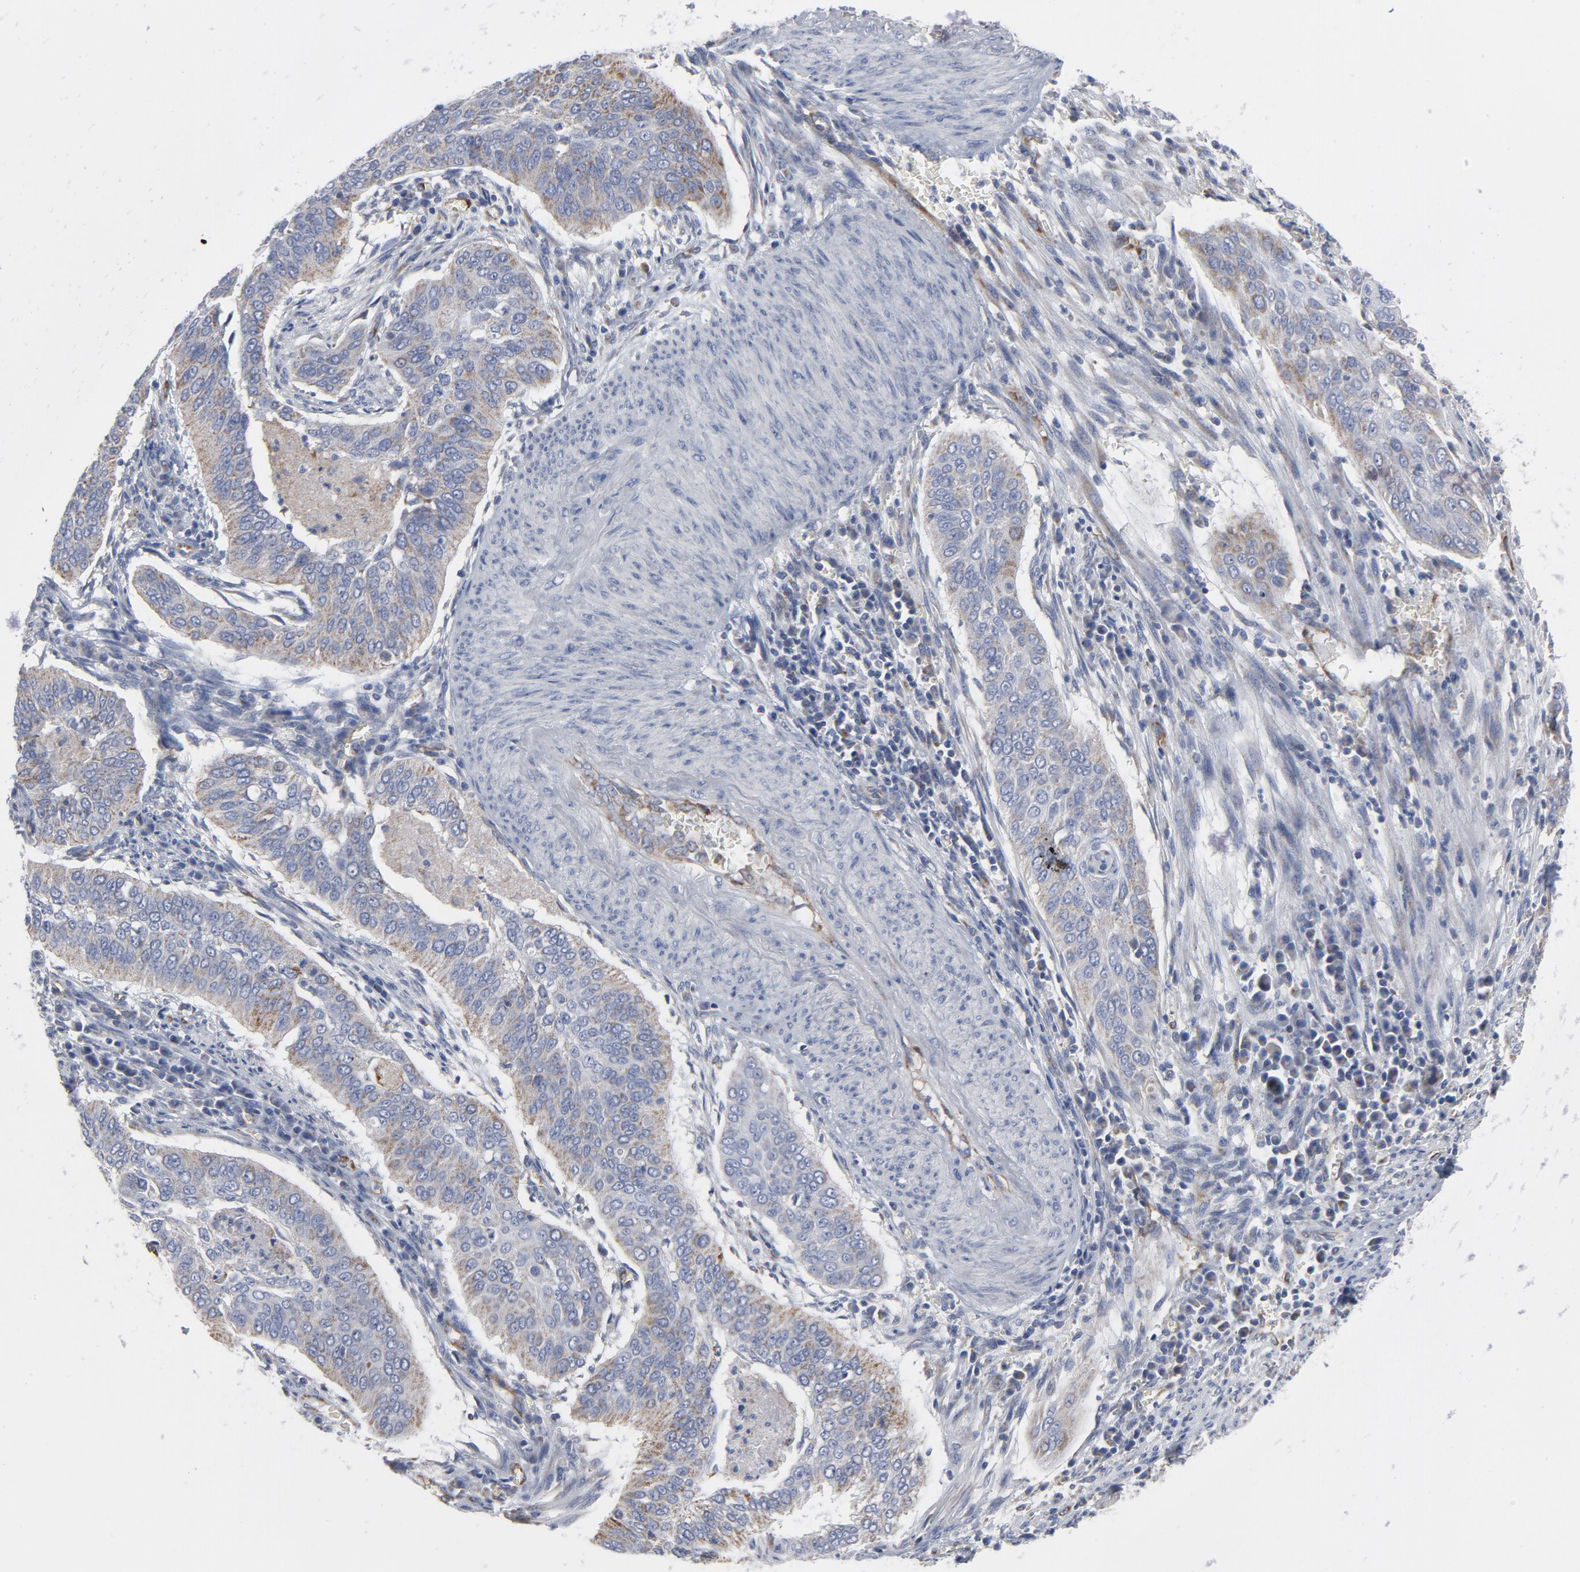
{"staining": {"intensity": "weak", "quantity": ">75%", "location": "cytoplasmic/membranous"}, "tissue": "cervical cancer", "cell_type": "Tumor cells", "image_type": "cancer", "snomed": [{"axis": "morphology", "description": "Squamous cell carcinoma, NOS"}, {"axis": "topography", "description": "Cervix"}], "caption": "Protein expression analysis of human cervical cancer reveals weak cytoplasmic/membranous expression in approximately >75% of tumor cells.", "gene": "OXA1L", "patient": {"sex": "female", "age": 39}}